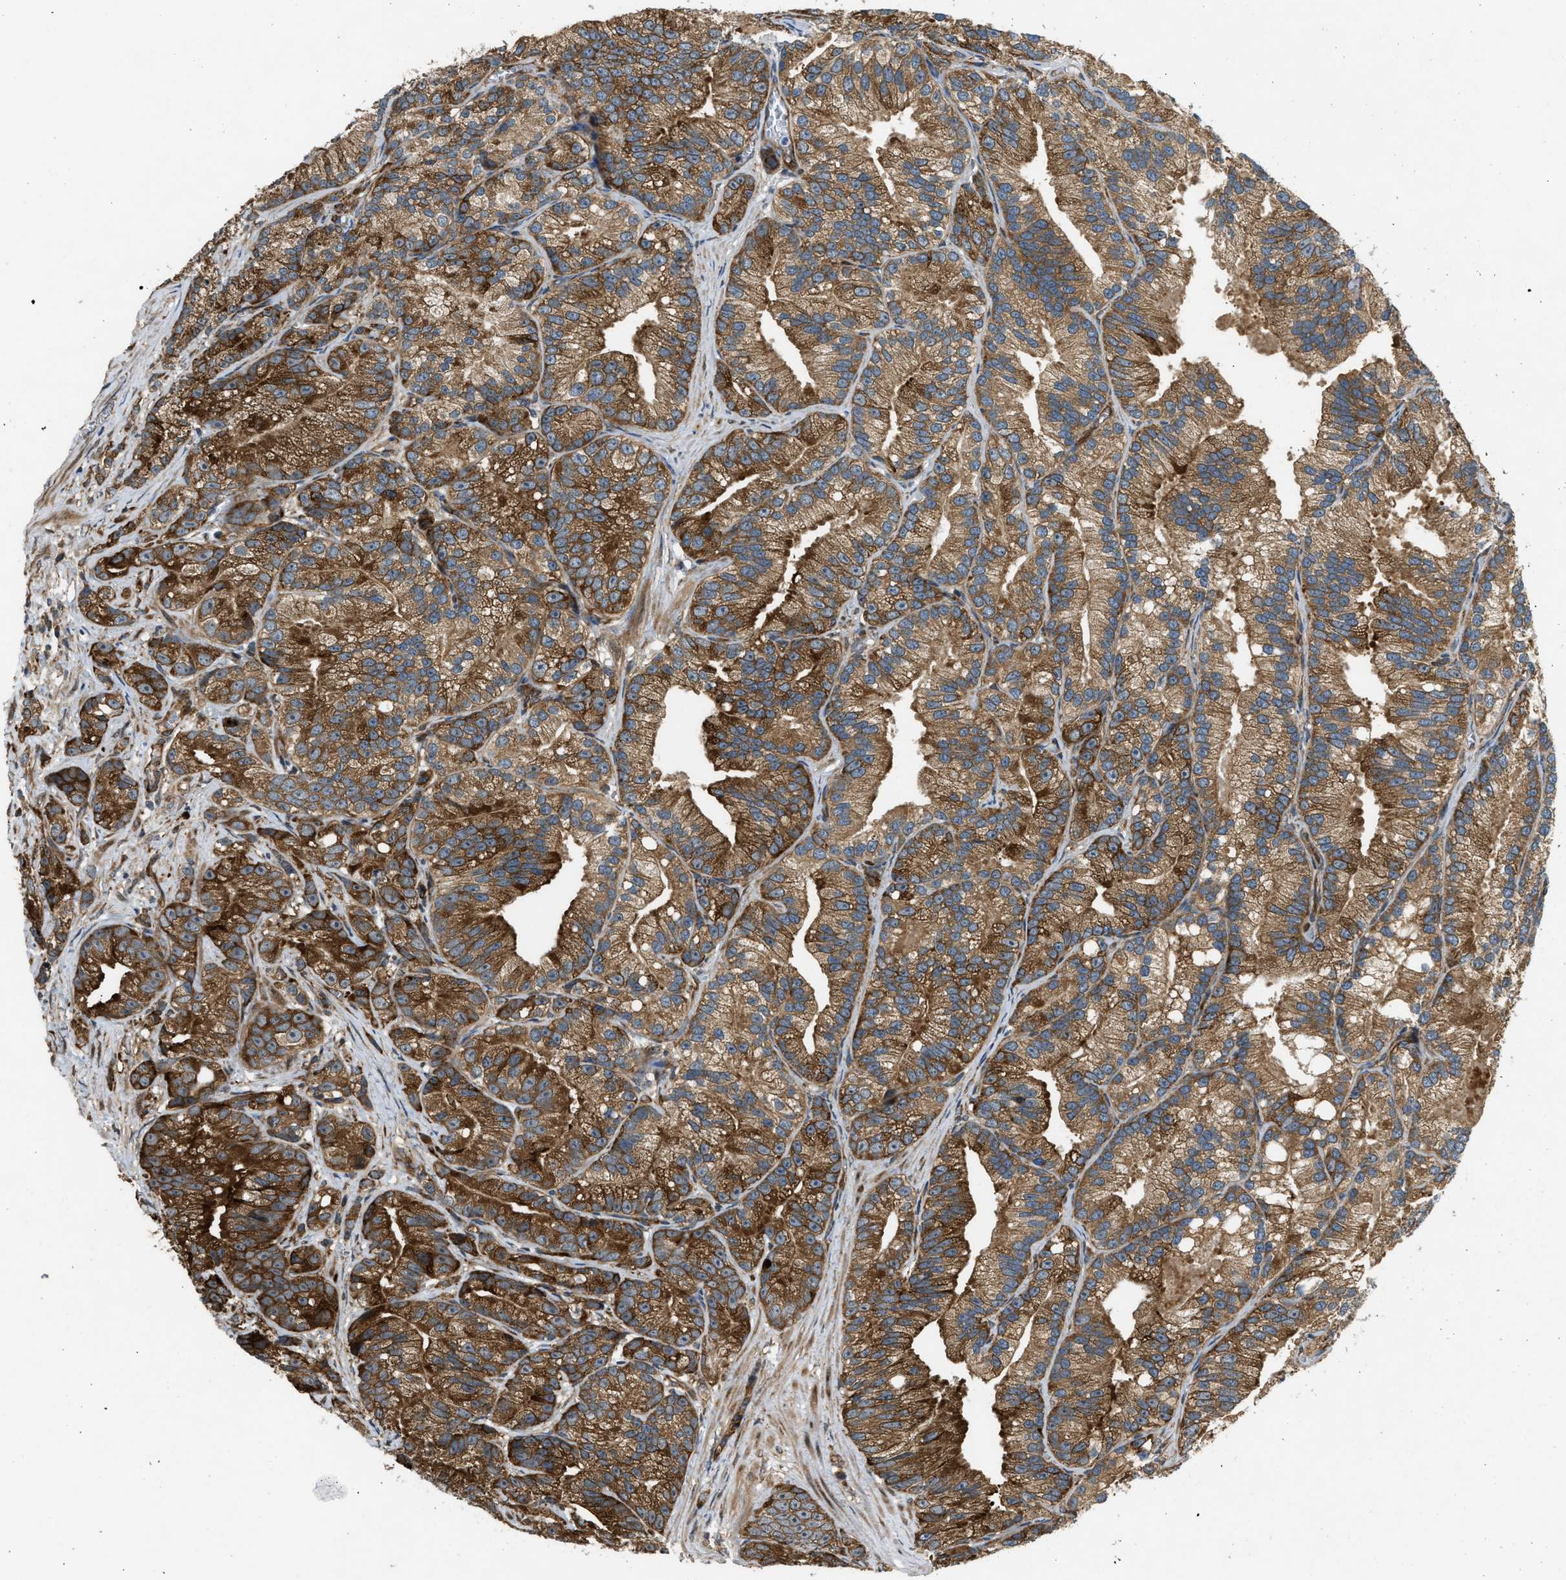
{"staining": {"intensity": "strong", "quantity": ">75%", "location": "cytoplasmic/membranous"}, "tissue": "prostate cancer", "cell_type": "Tumor cells", "image_type": "cancer", "snomed": [{"axis": "morphology", "description": "Adenocarcinoma, Low grade"}, {"axis": "topography", "description": "Prostate"}], "caption": "Prostate cancer (adenocarcinoma (low-grade)) stained with a protein marker exhibits strong staining in tumor cells.", "gene": "RASGRF2", "patient": {"sex": "male", "age": 89}}